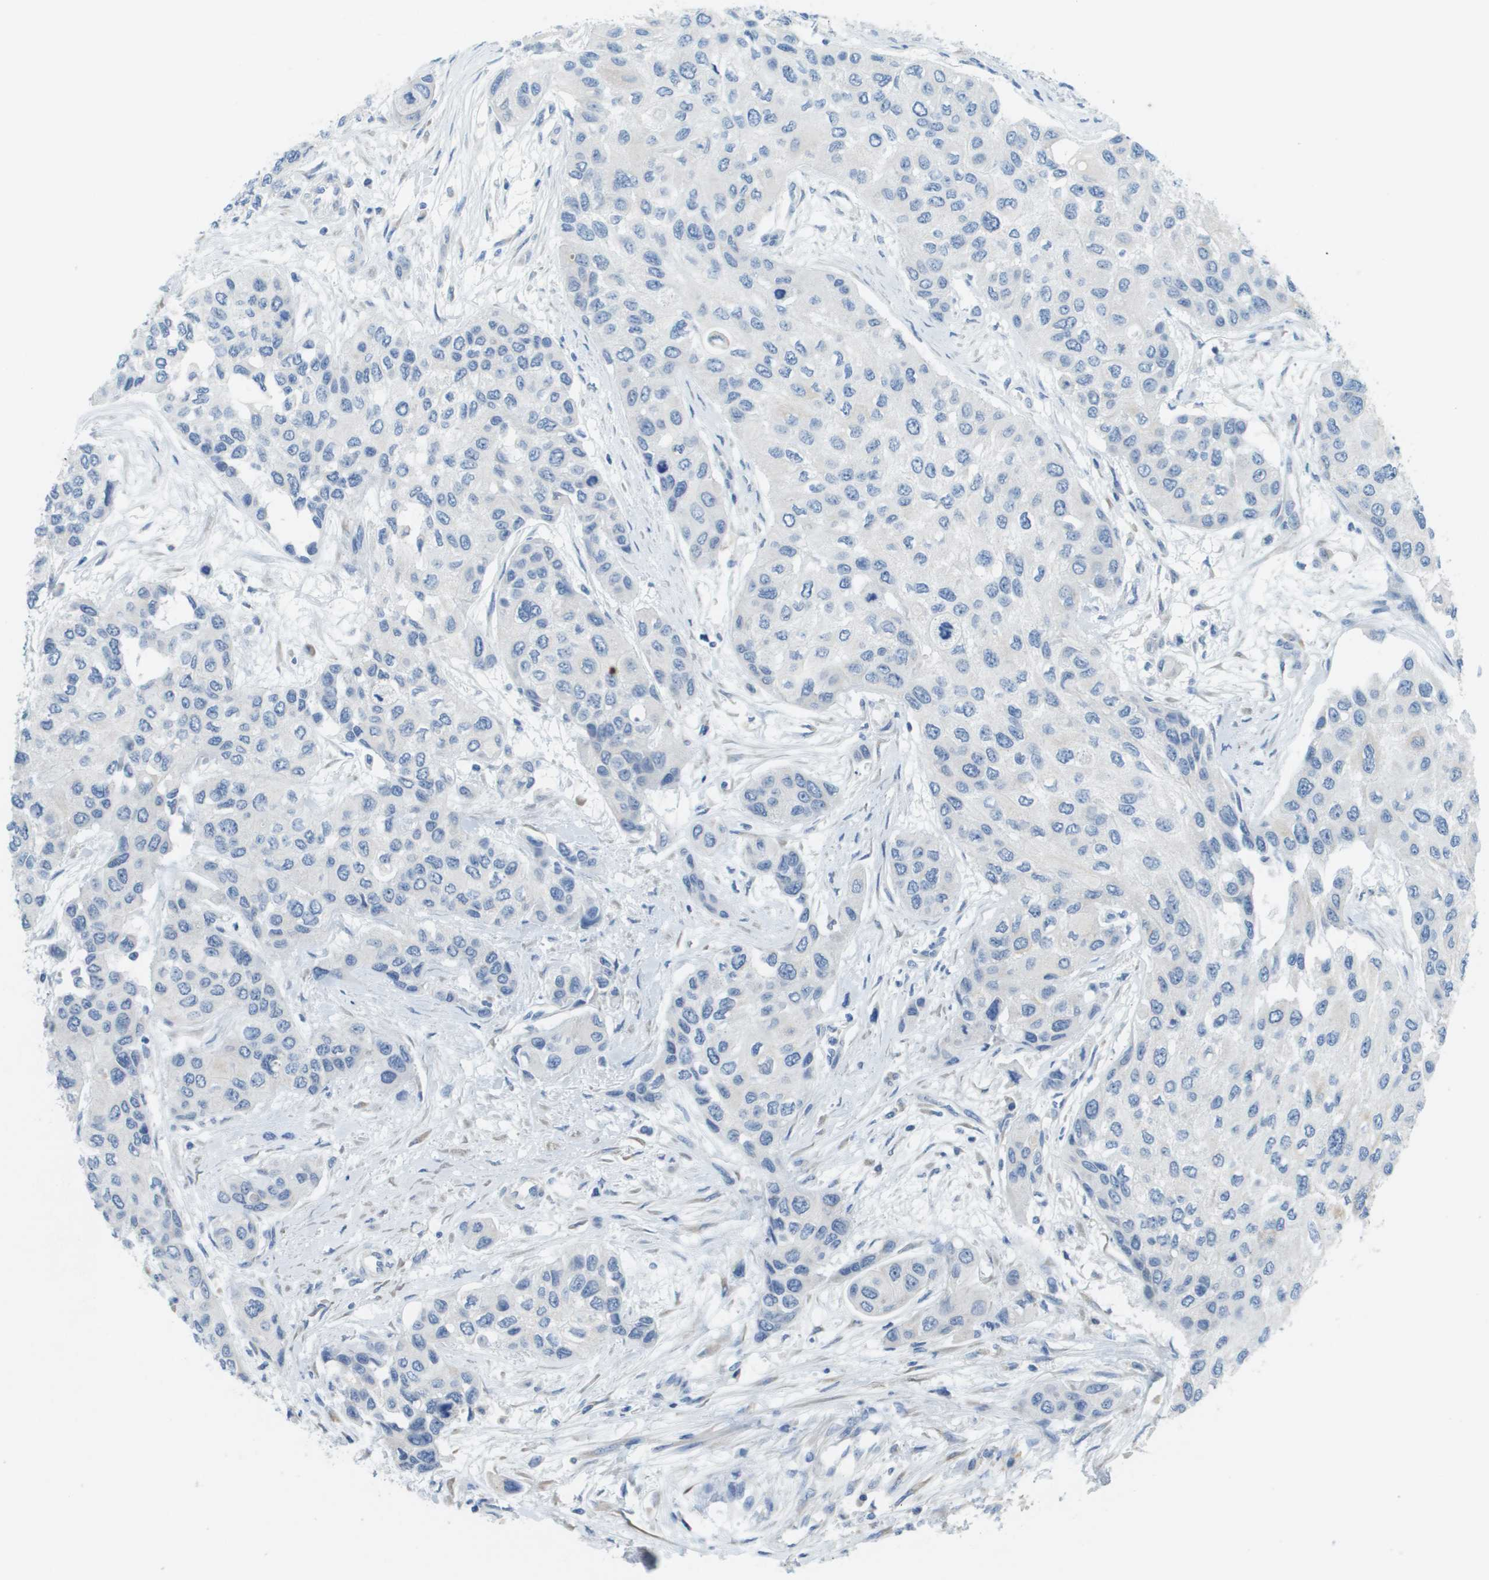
{"staining": {"intensity": "negative", "quantity": "none", "location": "none"}, "tissue": "urothelial cancer", "cell_type": "Tumor cells", "image_type": "cancer", "snomed": [{"axis": "morphology", "description": "Urothelial carcinoma, High grade"}, {"axis": "topography", "description": "Urinary bladder"}], "caption": "This image is of high-grade urothelial carcinoma stained with immunohistochemistry (IHC) to label a protein in brown with the nuclei are counter-stained blue. There is no staining in tumor cells.", "gene": "PTGDR2", "patient": {"sex": "female", "age": 56}}